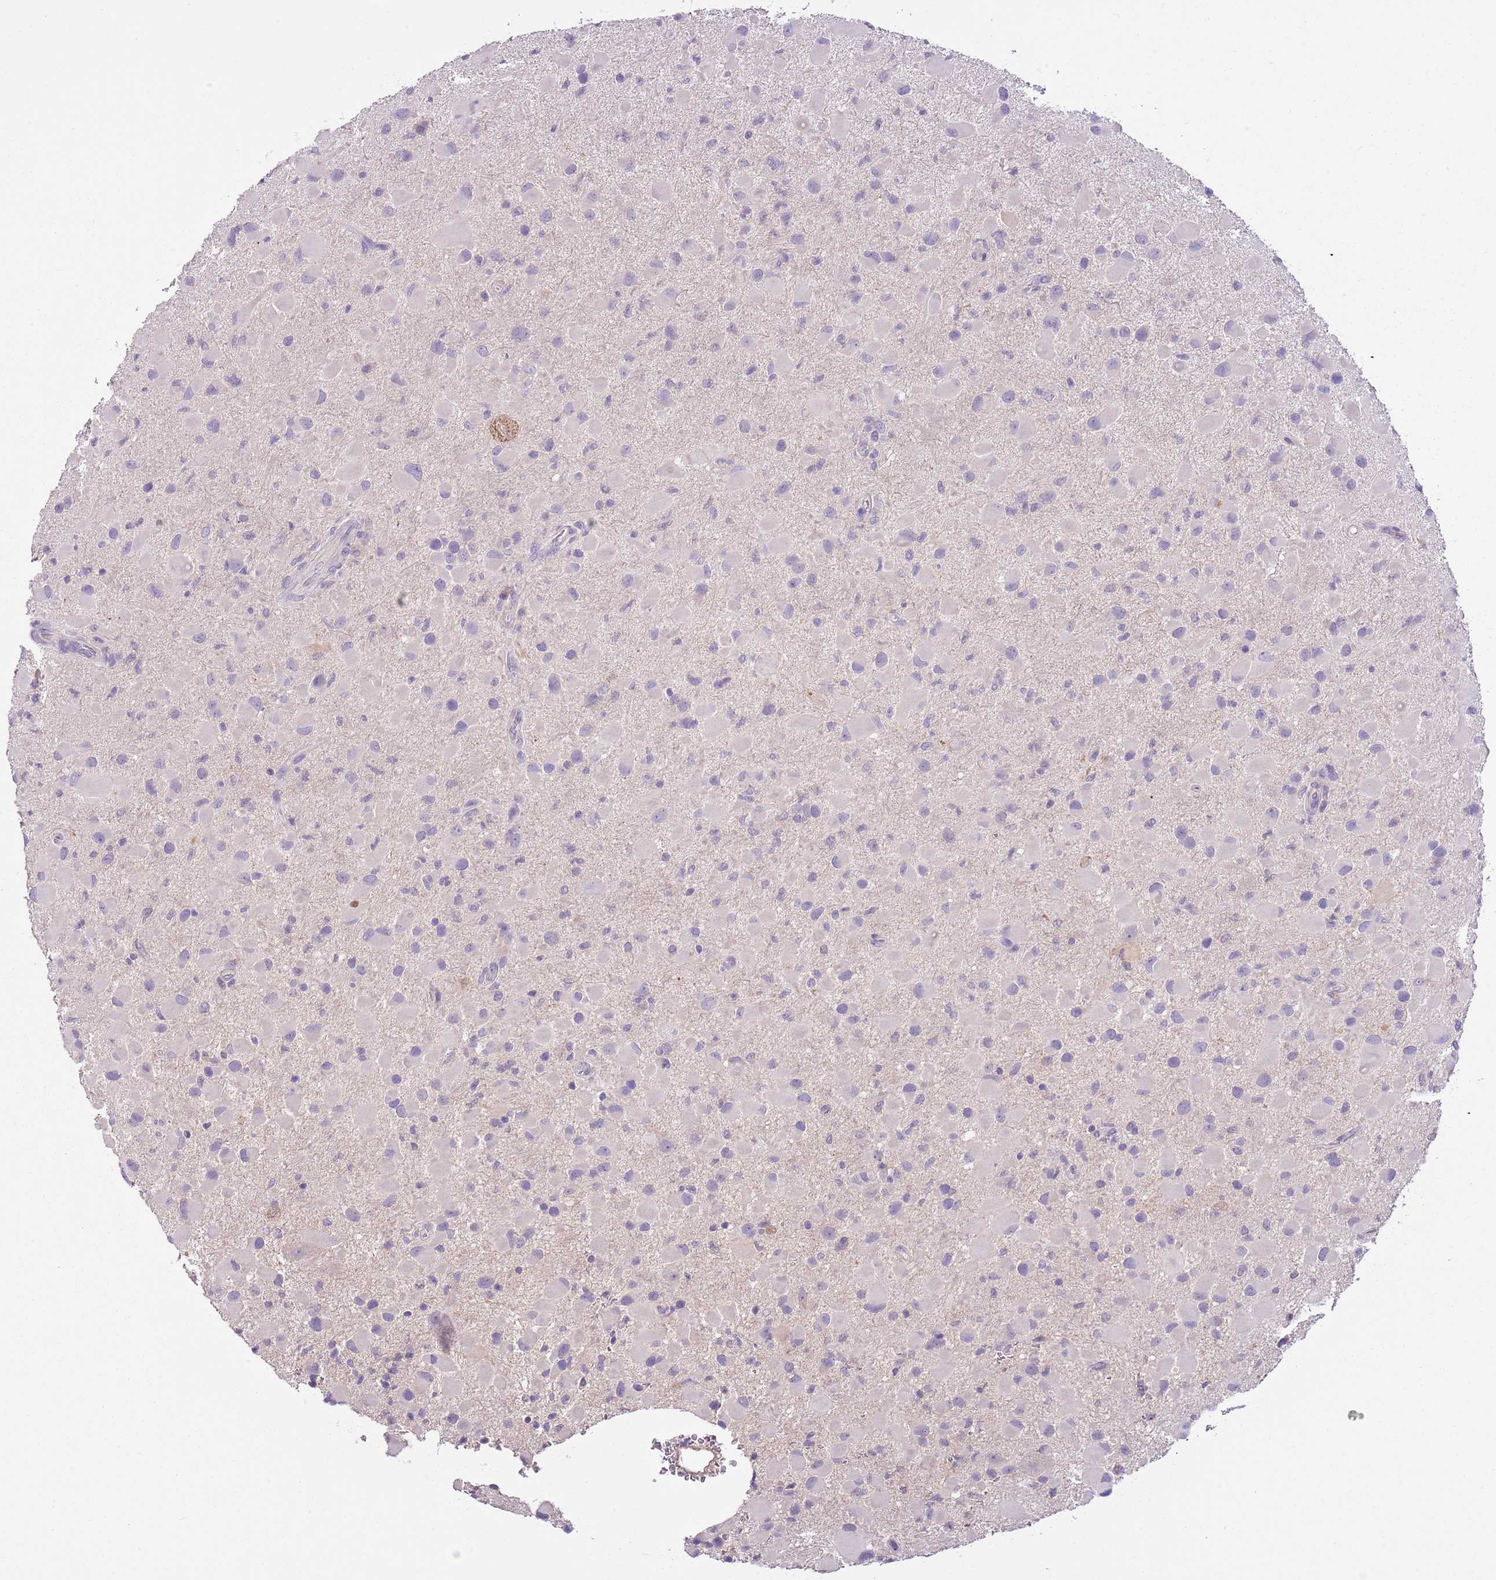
{"staining": {"intensity": "negative", "quantity": "none", "location": "none"}, "tissue": "glioma", "cell_type": "Tumor cells", "image_type": "cancer", "snomed": [{"axis": "morphology", "description": "Glioma, malignant, Low grade"}, {"axis": "topography", "description": "Brain"}], "caption": "An image of human malignant low-grade glioma is negative for staining in tumor cells.", "gene": "HES3", "patient": {"sex": "female", "age": 32}}